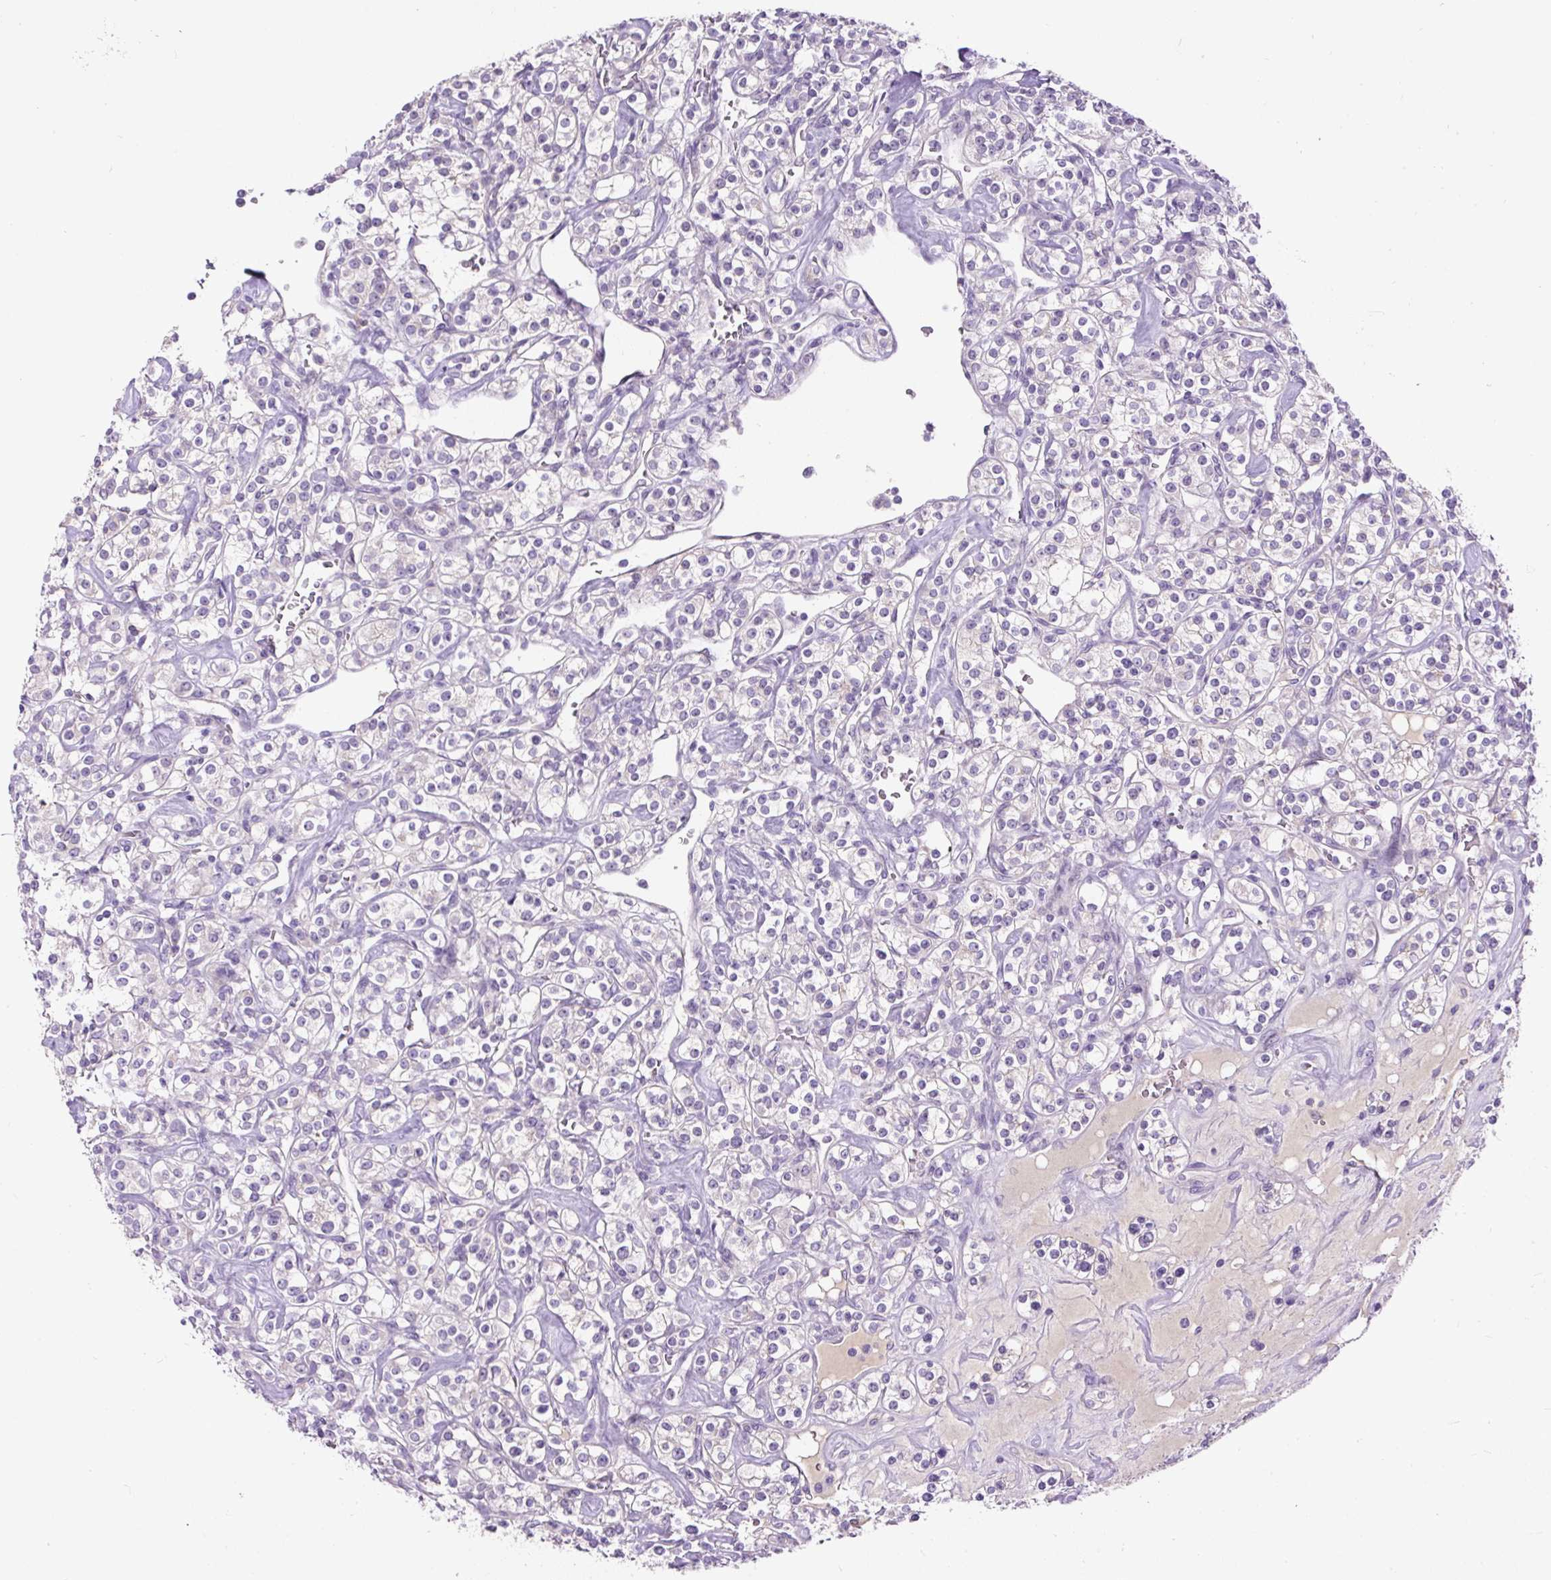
{"staining": {"intensity": "negative", "quantity": "none", "location": "none"}, "tissue": "renal cancer", "cell_type": "Tumor cells", "image_type": "cancer", "snomed": [{"axis": "morphology", "description": "Adenocarcinoma, NOS"}, {"axis": "topography", "description": "Kidney"}], "caption": "A high-resolution histopathology image shows immunohistochemistry (IHC) staining of adenocarcinoma (renal), which shows no significant expression in tumor cells.", "gene": "KRTAP20-3", "patient": {"sex": "male", "age": 77}}